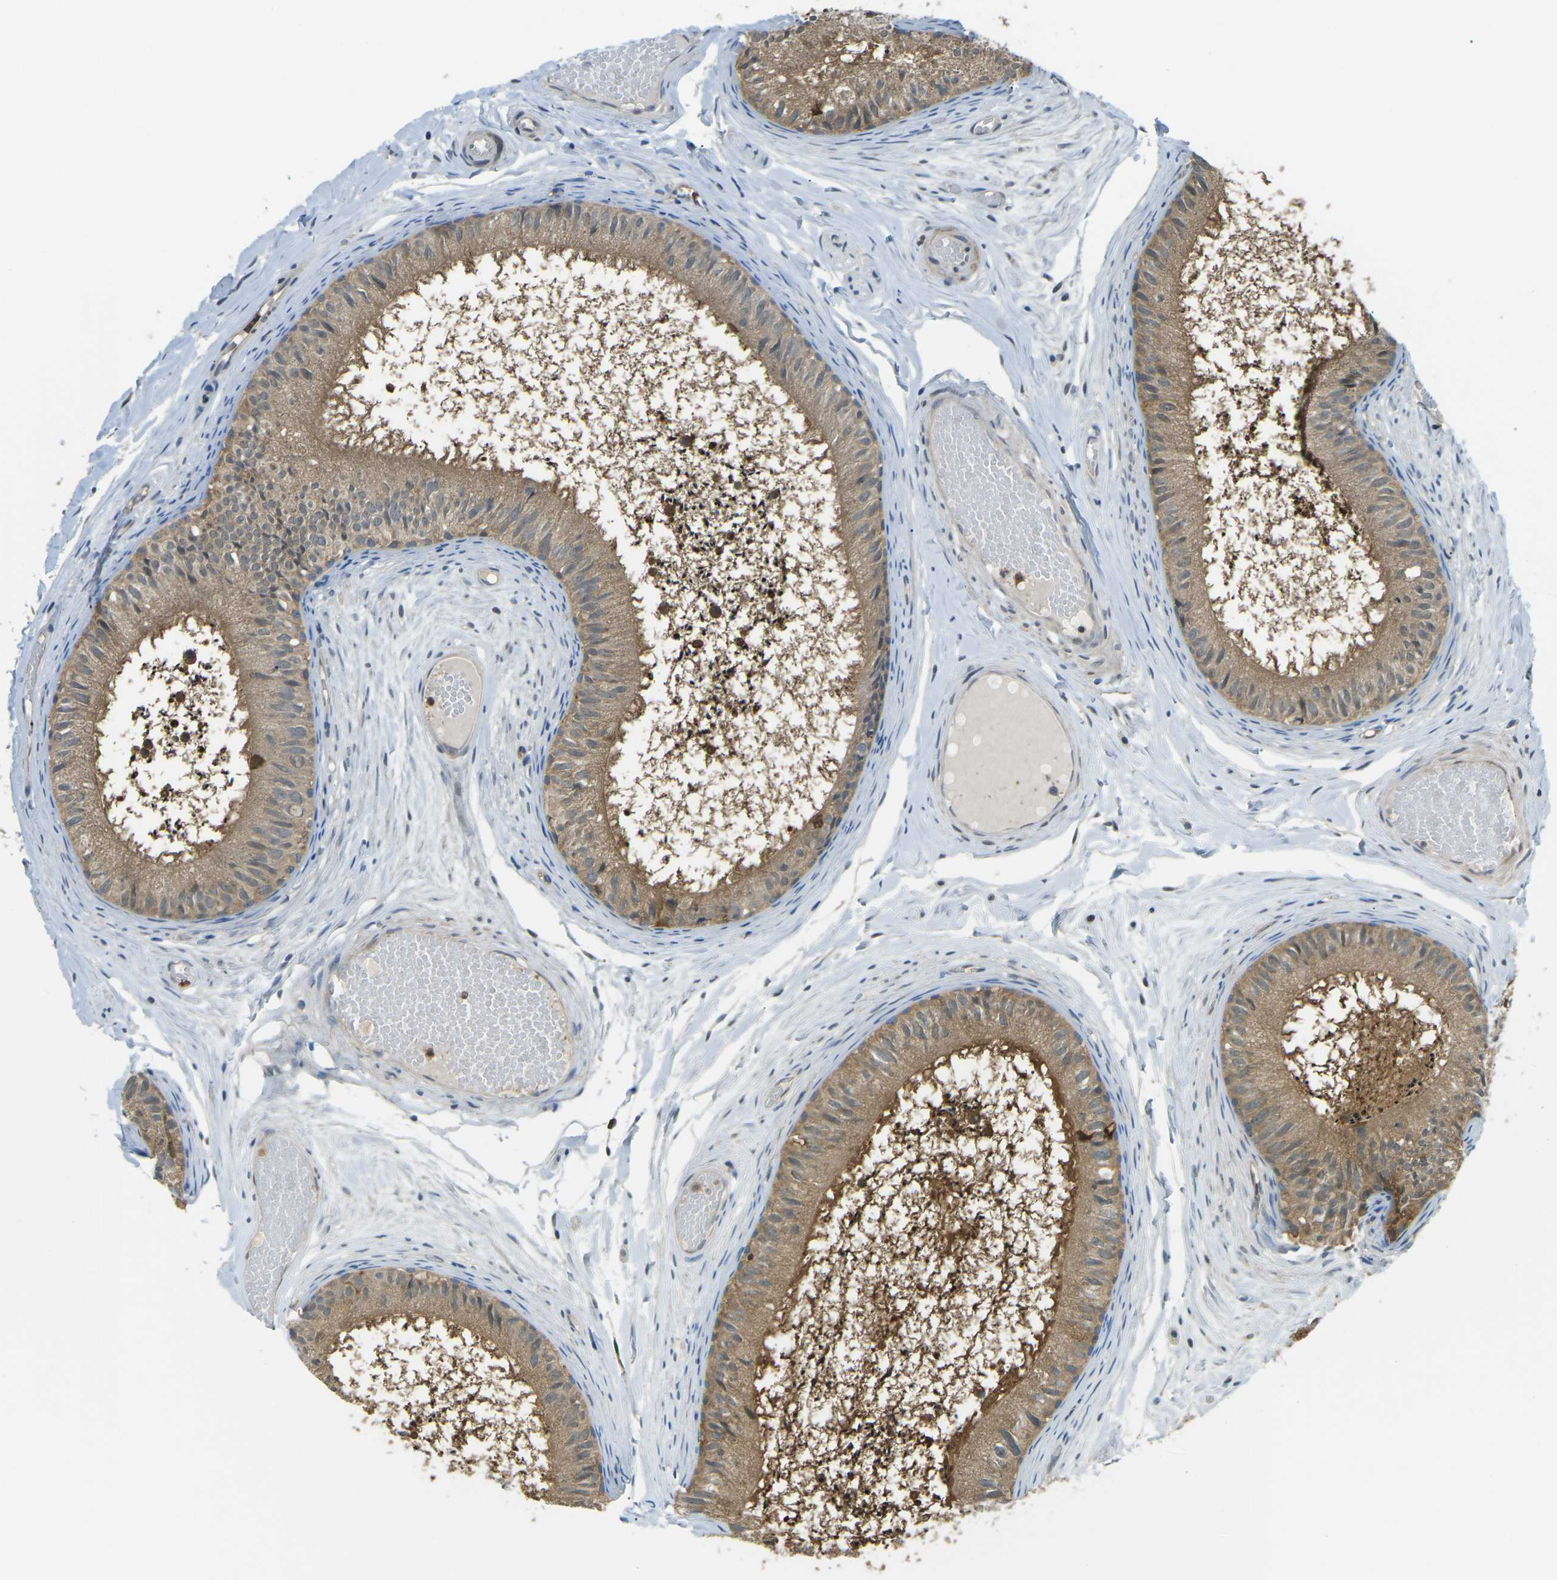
{"staining": {"intensity": "moderate", "quantity": ">75%", "location": "cytoplasmic/membranous"}, "tissue": "epididymis", "cell_type": "Glandular cells", "image_type": "normal", "snomed": [{"axis": "morphology", "description": "Normal tissue, NOS"}, {"axis": "topography", "description": "Epididymis"}], "caption": "A medium amount of moderate cytoplasmic/membranous positivity is present in approximately >75% of glandular cells in benign epididymis.", "gene": "PIEZO2", "patient": {"sex": "male", "age": 46}}